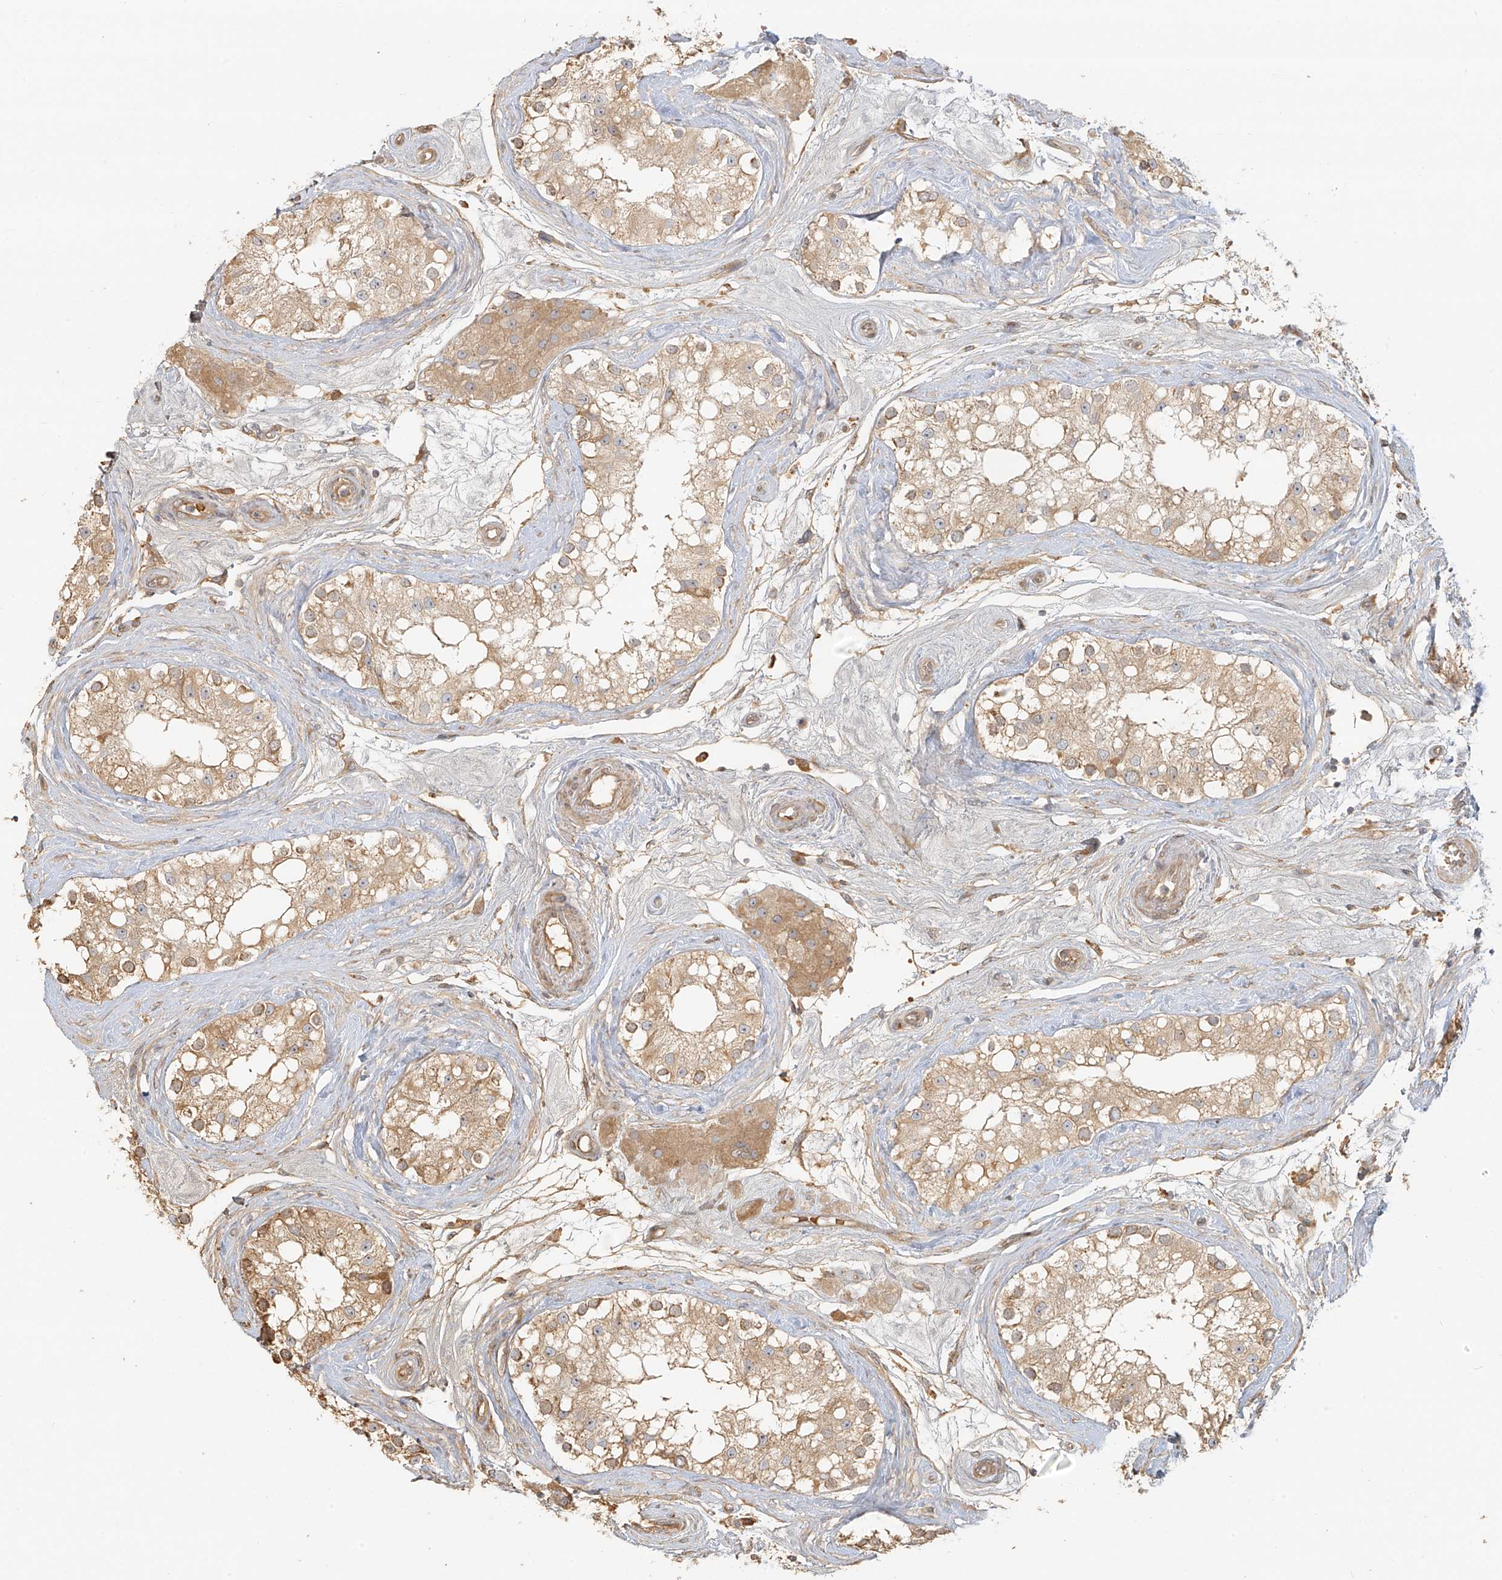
{"staining": {"intensity": "moderate", "quantity": "25%-75%", "location": "cytoplasmic/membranous"}, "tissue": "testis", "cell_type": "Cells in seminiferous ducts", "image_type": "normal", "snomed": [{"axis": "morphology", "description": "Normal tissue, NOS"}, {"axis": "topography", "description": "Testis"}], "caption": "Unremarkable testis was stained to show a protein in brown. There is medium levels of moderate cytoplasmic/membranous expression in about 25%-75% of cells in seminiferous ducts. (IHC, brightfield microscopy, high magnification).", "gene": "UPK1B", "patient": {"sex": "male", "age": 84}}